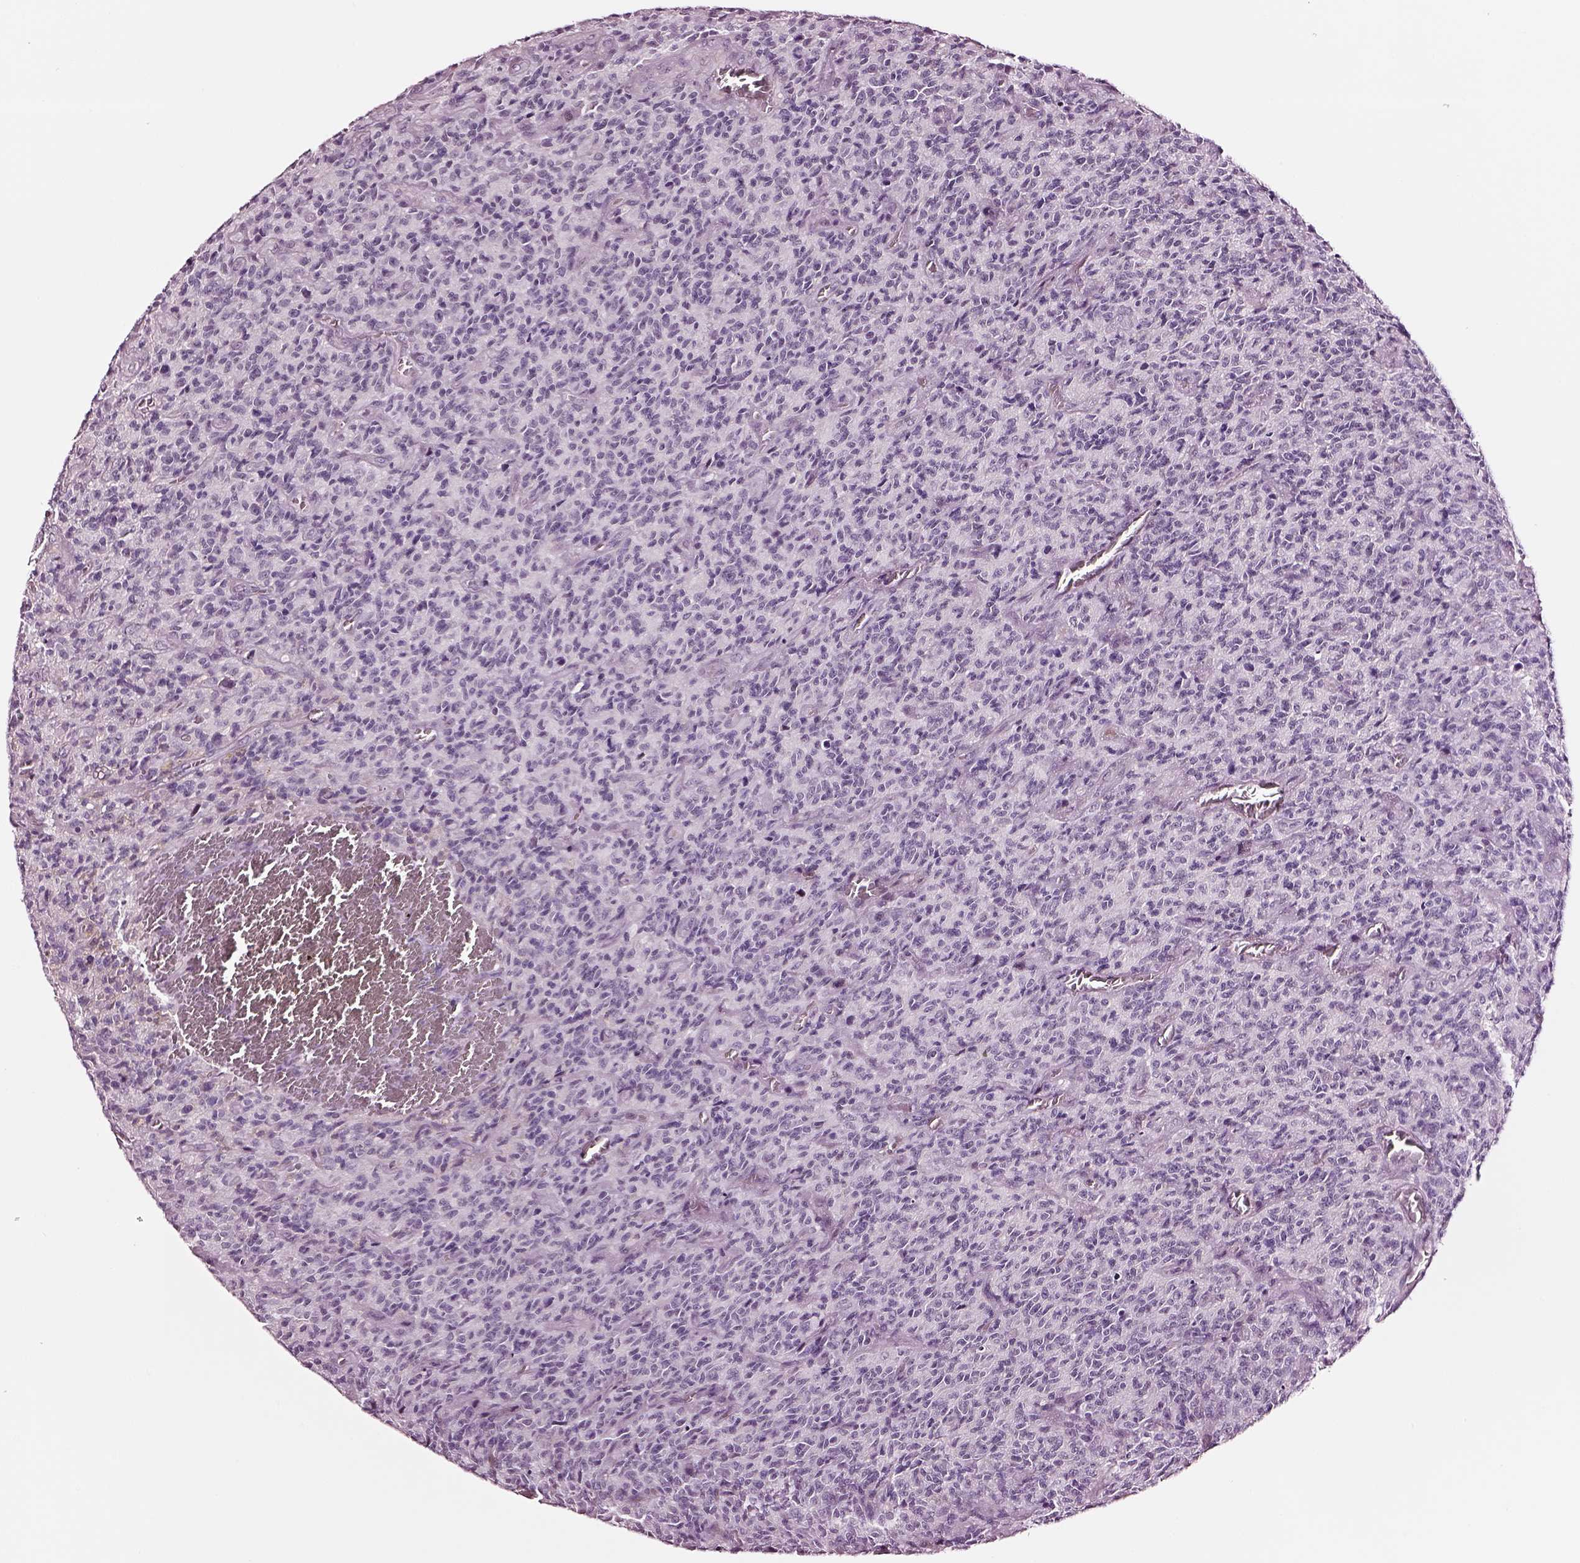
{"staining": {"intensity": "negative", "quantity": "none", "location": "none"}, "tissue": "glioma", "cell_type": "Tumor cells", "image_type": "cancer", "snomed": [{"axis": "morphology", "description": "Glioma, malignant, High grade"}, {"axis": "topography", "description": "Brain"}], "caption": "The immunohistochemistry (IHC) photomicrograph has no significant staining in tumor cells of malignant high-grade glioma tissue.", "gene": "SOX10", "patient": {"sex": "male", "age": 76}}